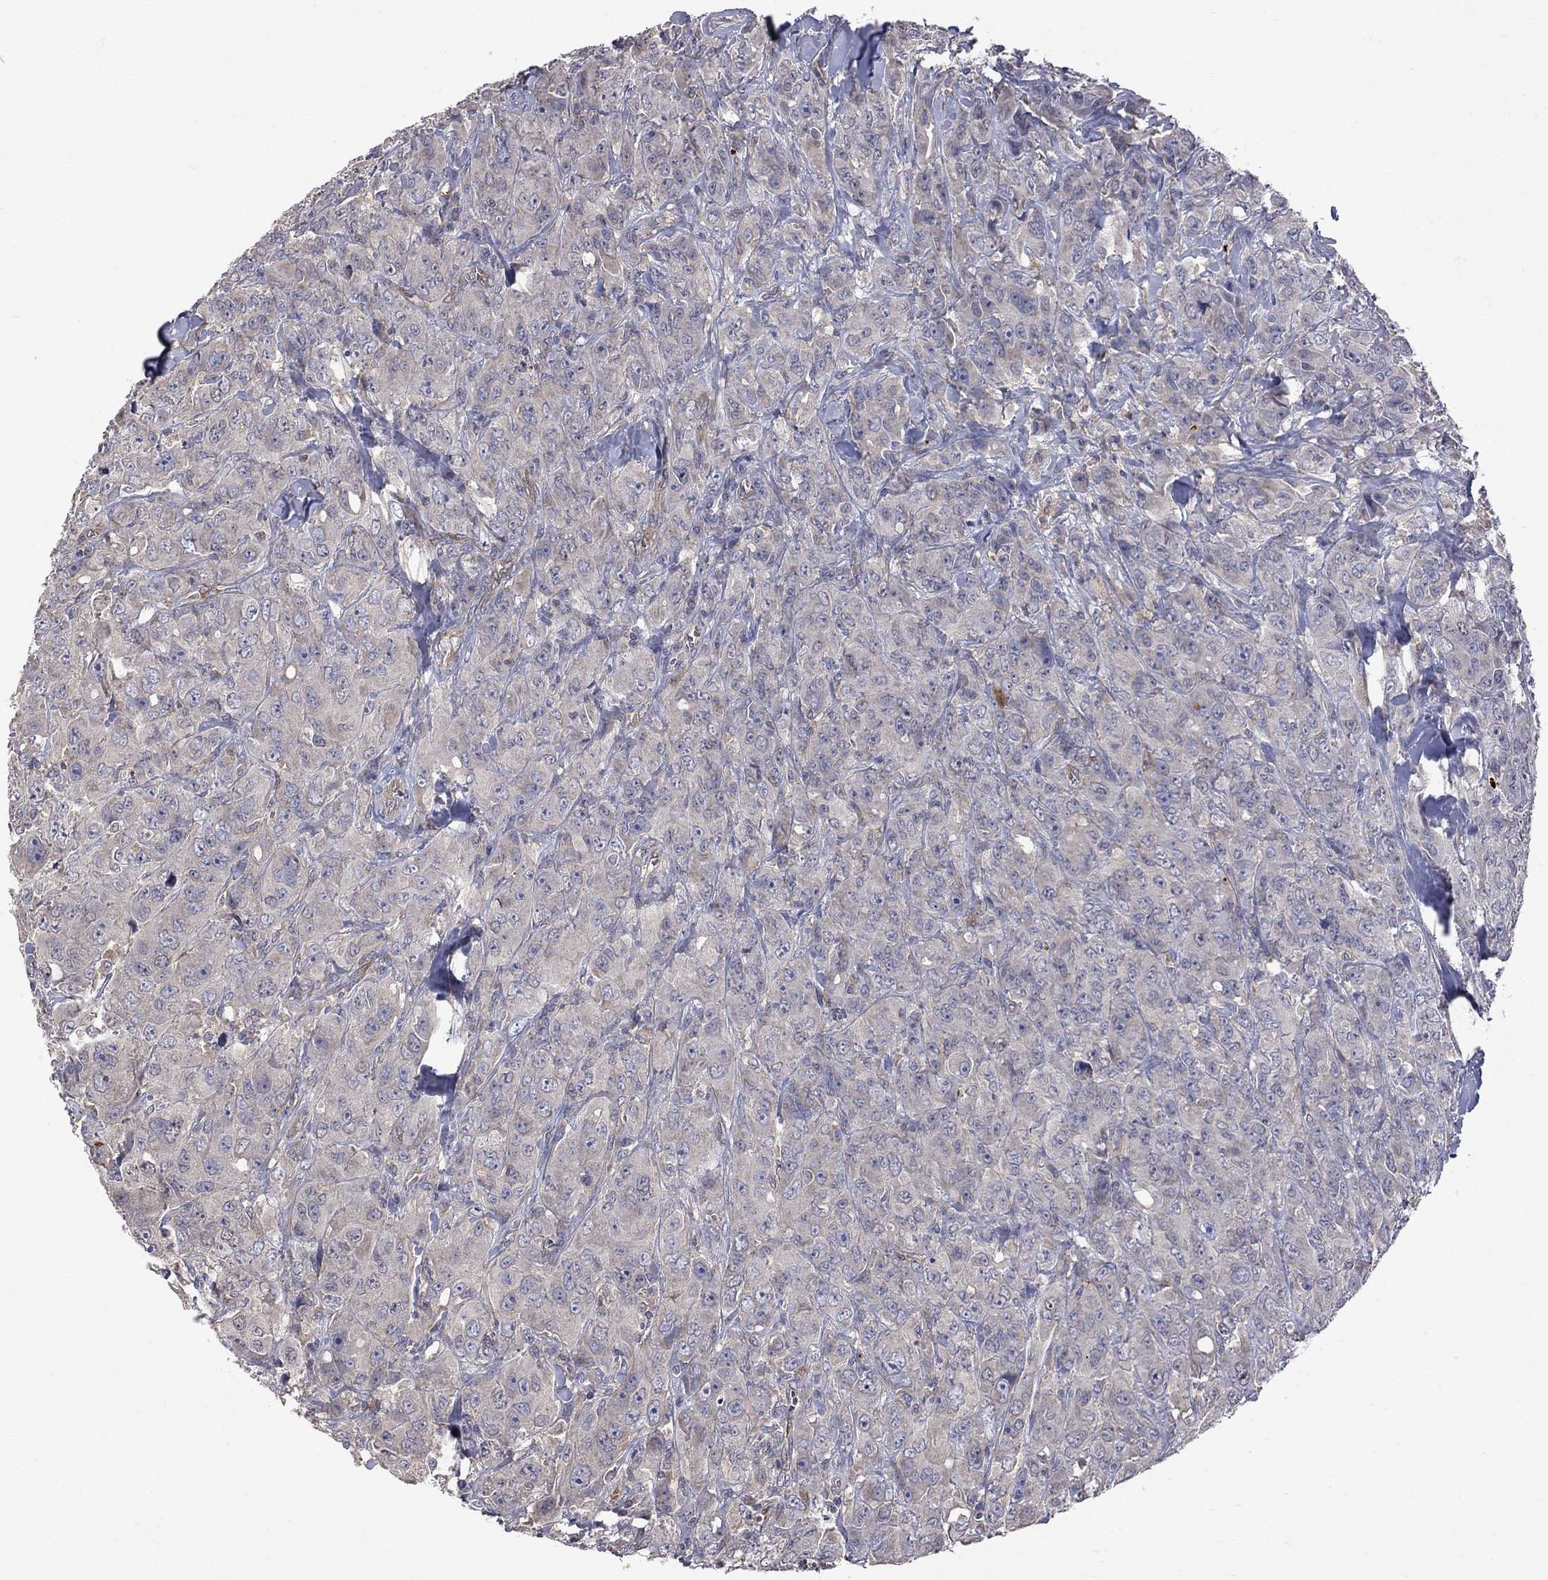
{"staining": {"intensity": "negative", "quantity": "none", "location": "none"}, "tissue": "breast cancer", "cell_type": "Tumor cells", "image_type": "cancer", "snomed": [{"axis": "morphology", "description": "Duct carcinoma"}, {"axis": "topography", "description": "Breast"}], "caption": "Breast intraductal carcinoma was stained to show a protein in brown. There is no significant positivity in tumor cells.", "gene": "ABI3", "patient": {"sex": "female", "age": 43}}